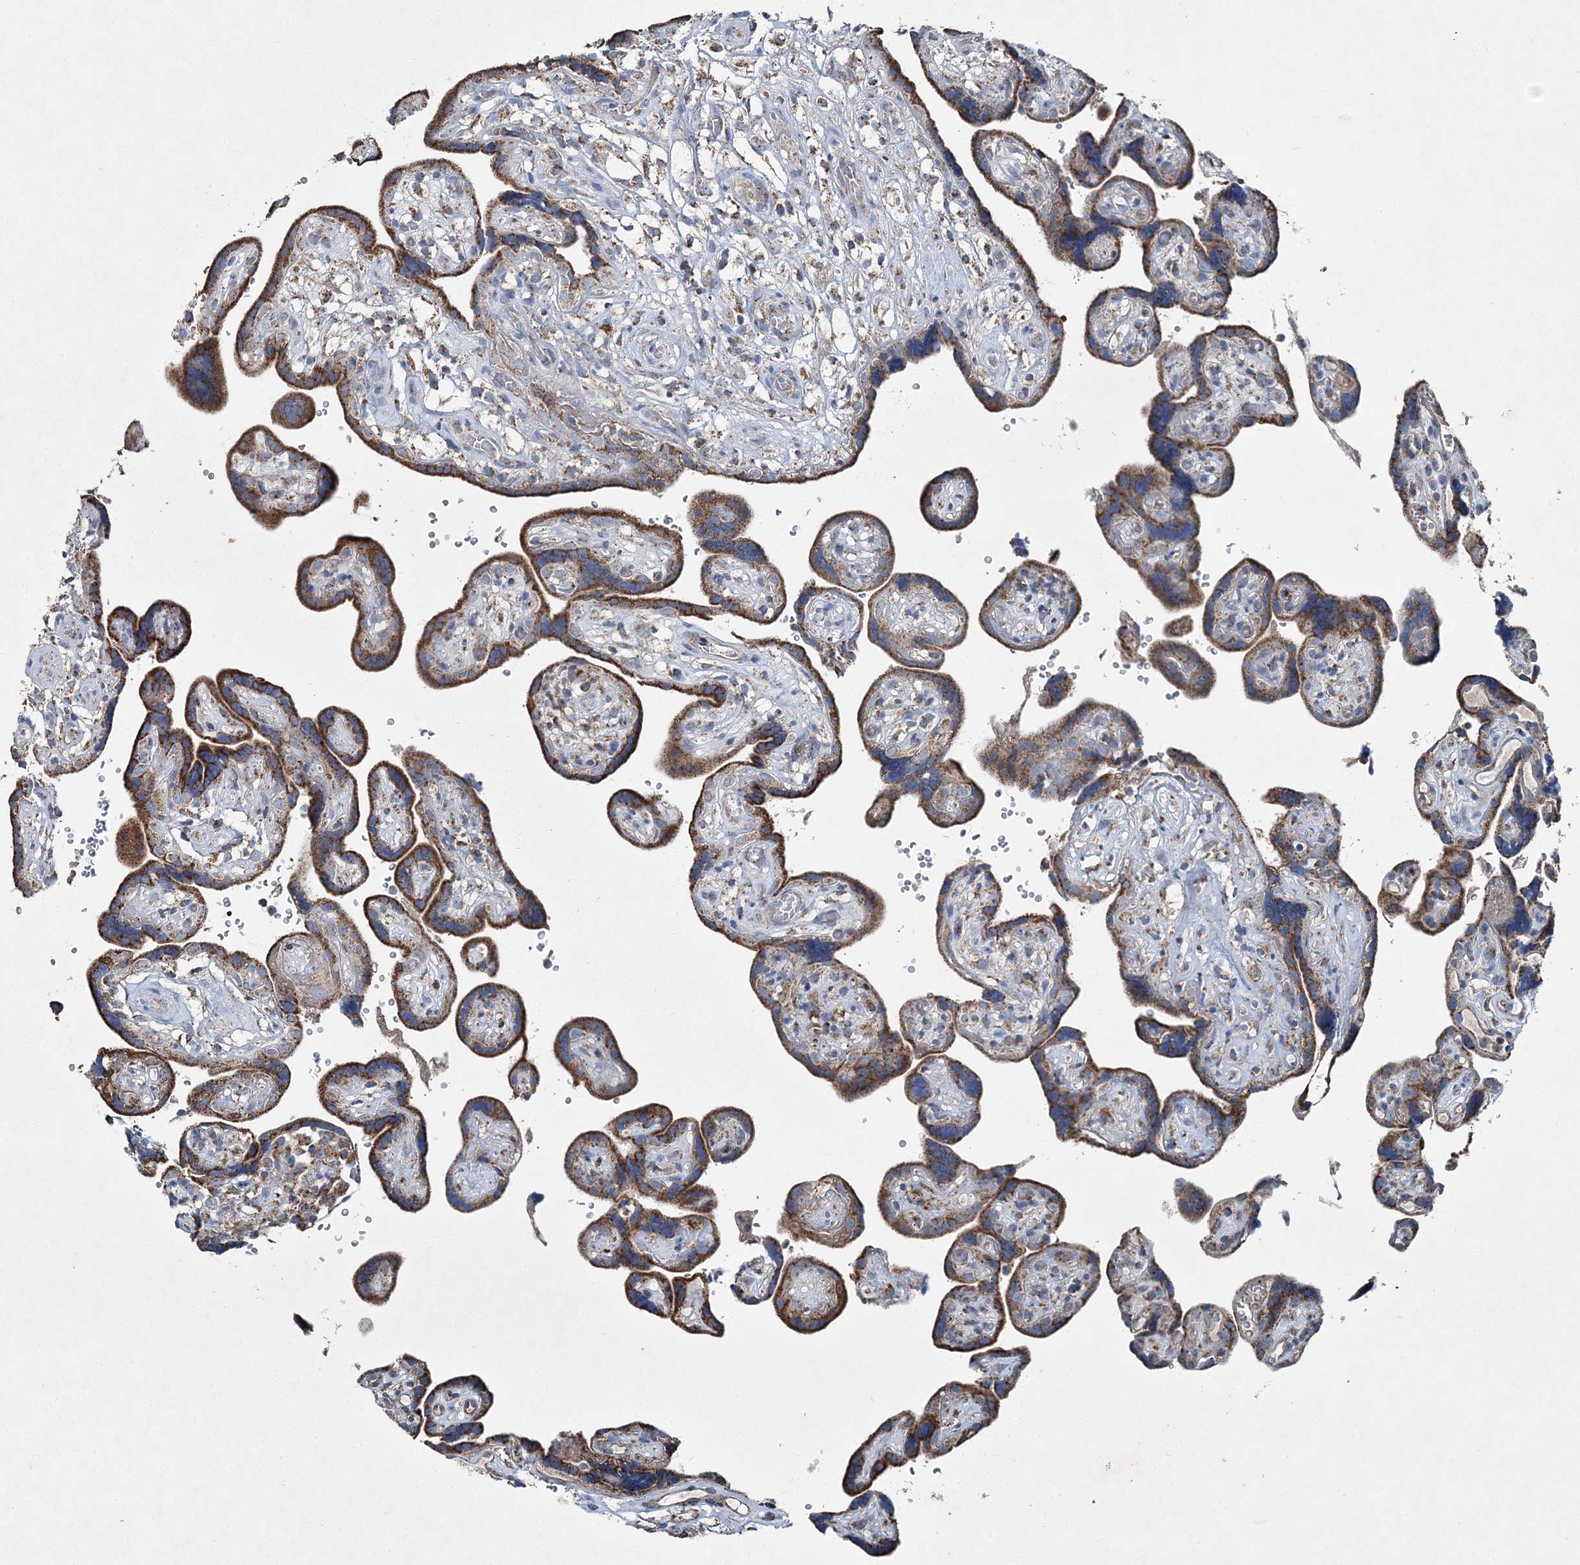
{"staining": {"intensity": "weak", "quantity": ">75%", "location": "cytoplasmic/membranous"}, "tissue": "placenta", "cell_type": "Decidual cells", "image_type": "normal", "snomed": [{"axis": "morphology", "description": "Normal tissue, NOS"}, {"axis": "topography", "description": "Placenta"}], "caption": "Protein staining of benign placenta displays weak cytoplasmic/membranous positivity in about >75% of decidual cells.", "gene": "SPAG16", "patient": {"sex": "female", "age": 30}}